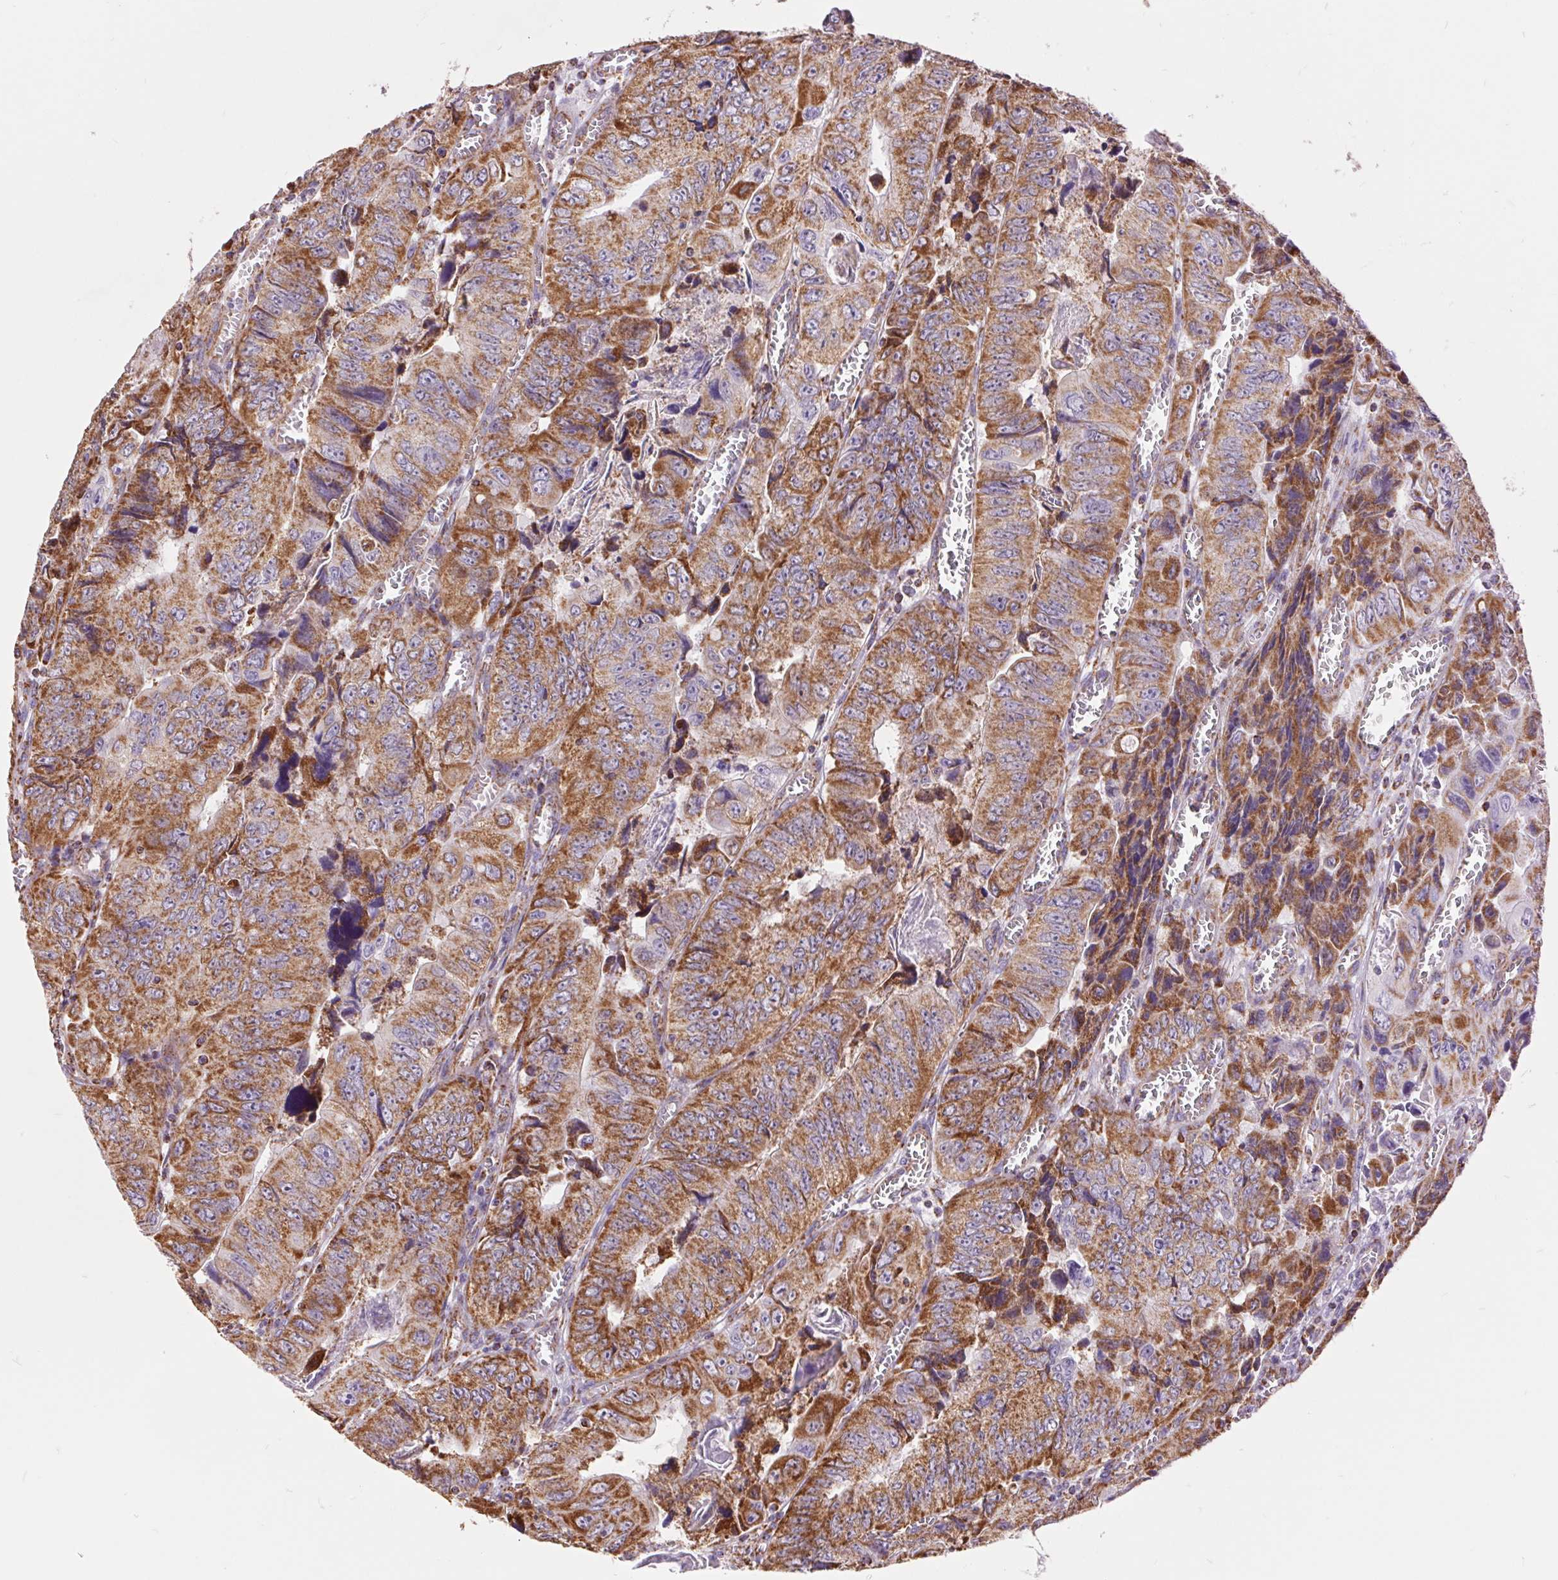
{"staining": {"intensity": "moderate", "quantity": ">75%", "location": "cytoplasmic/membranous"}, "tissue": "colorectal cancer", "cell_type": "Tumor cells", "image_type": "cancer", "snomed": [{"axis": "morphology", "description": "Adenocarcinoma, NOS"}, {"axis": "topography", "description": "Colon"}], "caption": "DAB immunohistochemical staining of colorectal adenocarcinoma demonstrates moderate cytoplasmic/membranous protein expression in approximately >75% of tumor cells.", "gene": "ATP5PB", "patient": {"sex": "female", "age": 84}}